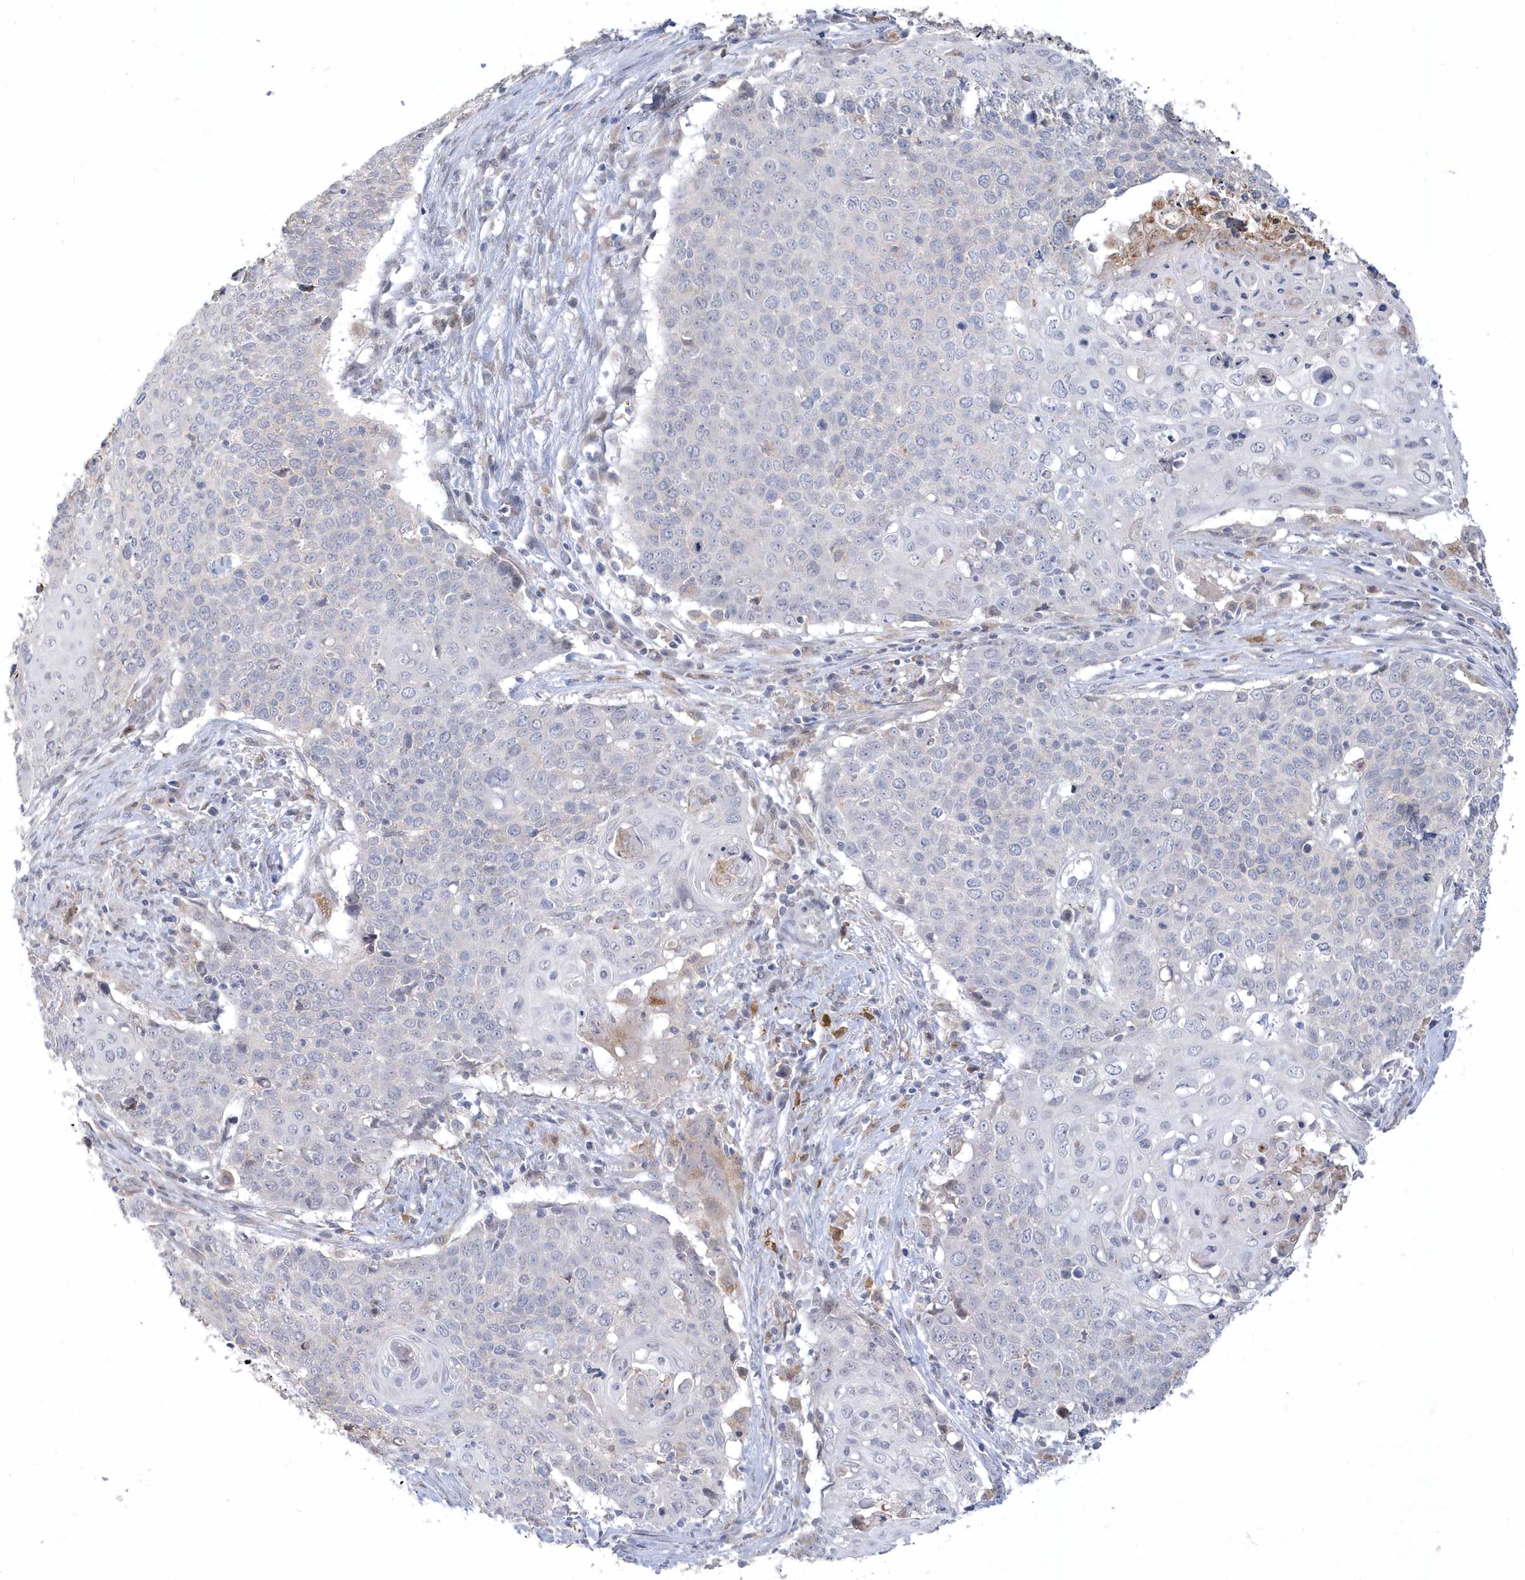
{"staining": {"intensity": "negative", "quantity": "none", "location": "none"}, "tissue": "cervical cancer", "cell_type": "Tumor cells", "image_type": "cancer", "snomed": [{"axis": "morphology", "description": "Squamous cell carcinoma, NOS"}, {"axis": "topography", "description": "Cervix"}], "caption": "High power microscopy photomicrograph of an IHC photomicrograph of squamous cell carcinoma (cervical), revealing no significant staining in tumor cells.", "gene": "TSPEAR", "patient": {"sex": "female", "age": 39}}